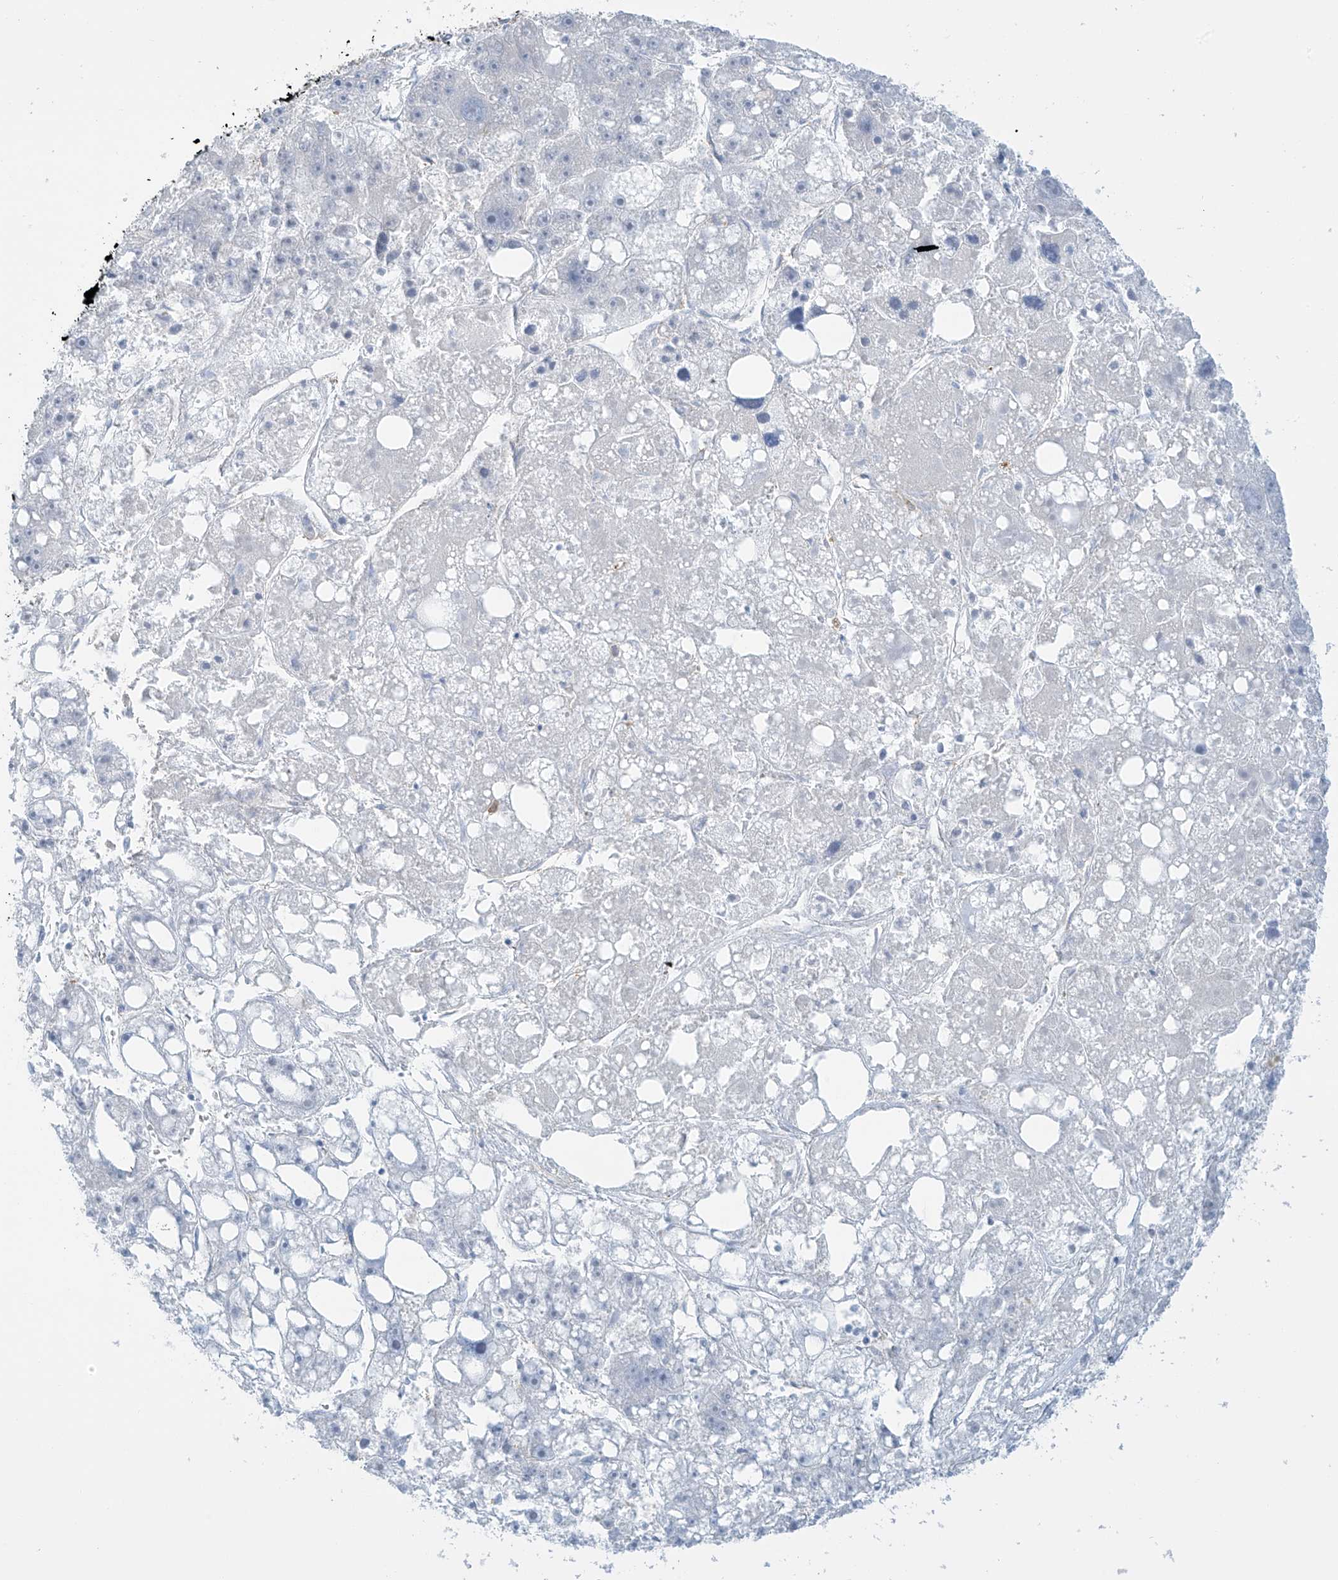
{"staining": {"intensity": "negative", "quantity": "none", "location": "none"}, "tissue": "liver cancer", "cell_type": "Tumor cells", "image_type": "cancer", "snomed": [{"axis": "morphology", "description": "Carcinoma, Hepatocellular, NOS"}, {"axis": "topography", "description": "Liver"}], "caption": "Protein analysis of liver hepatocellular carcinoma demonstrates no significant staining in tumor cells.", "gene": "ZNF846", "patient": {"sex": "female", "age": 61}}